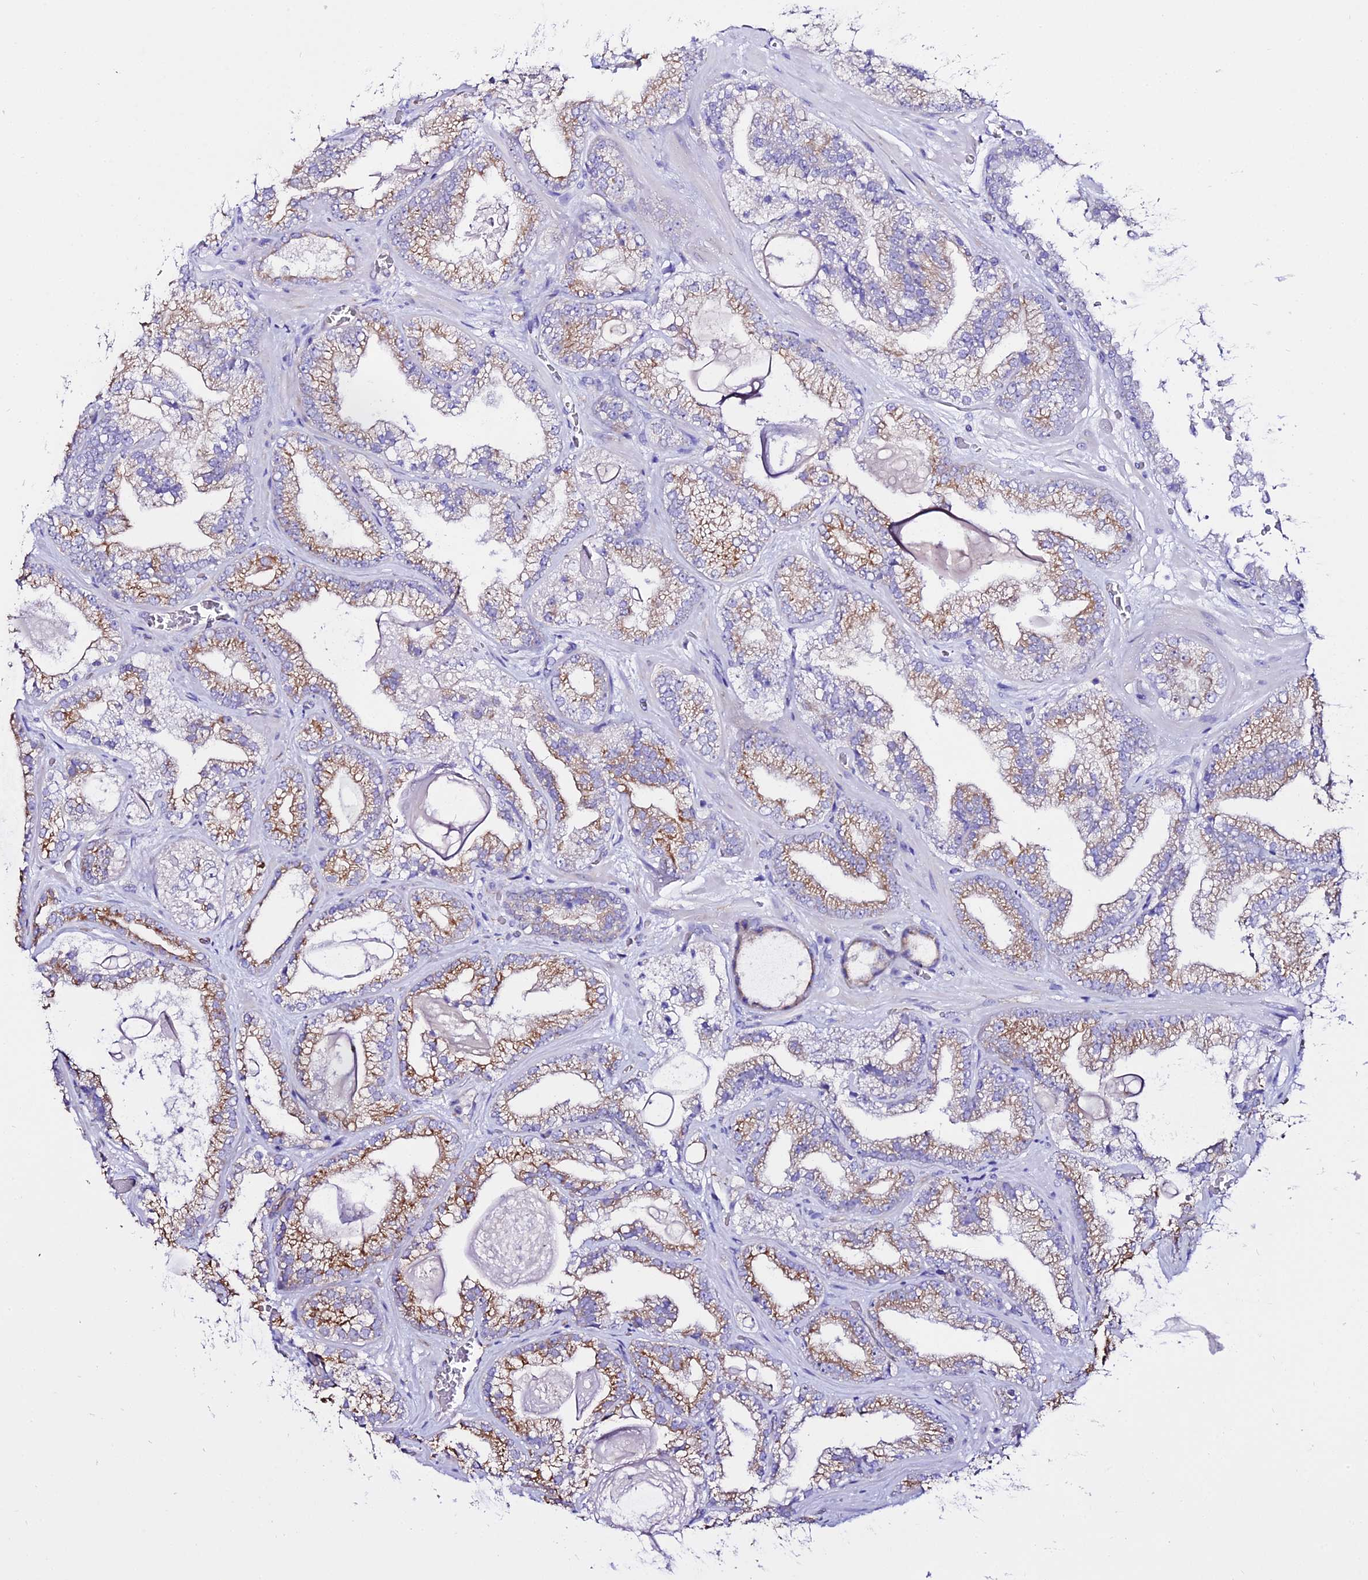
{"staining": {"intensity": "moderate", "quantity": "<25%", "location": "cytoplasmic/membranous"}, "tissue": "prostate cancer", "cell_type": "Tumor cells", "image_type": "cancer", "snomed": [{"axis": "morphology", "description": "Adenocarcinoma, Low grade"}, {"axis": "topography", "description": "Prostate"}], "caption": "Human prostate cancer stained with a protein marker shows moderate staining in tumor cells.", "gene": "TUBA3D", "patient": {"sex": "male", "age": 57}}